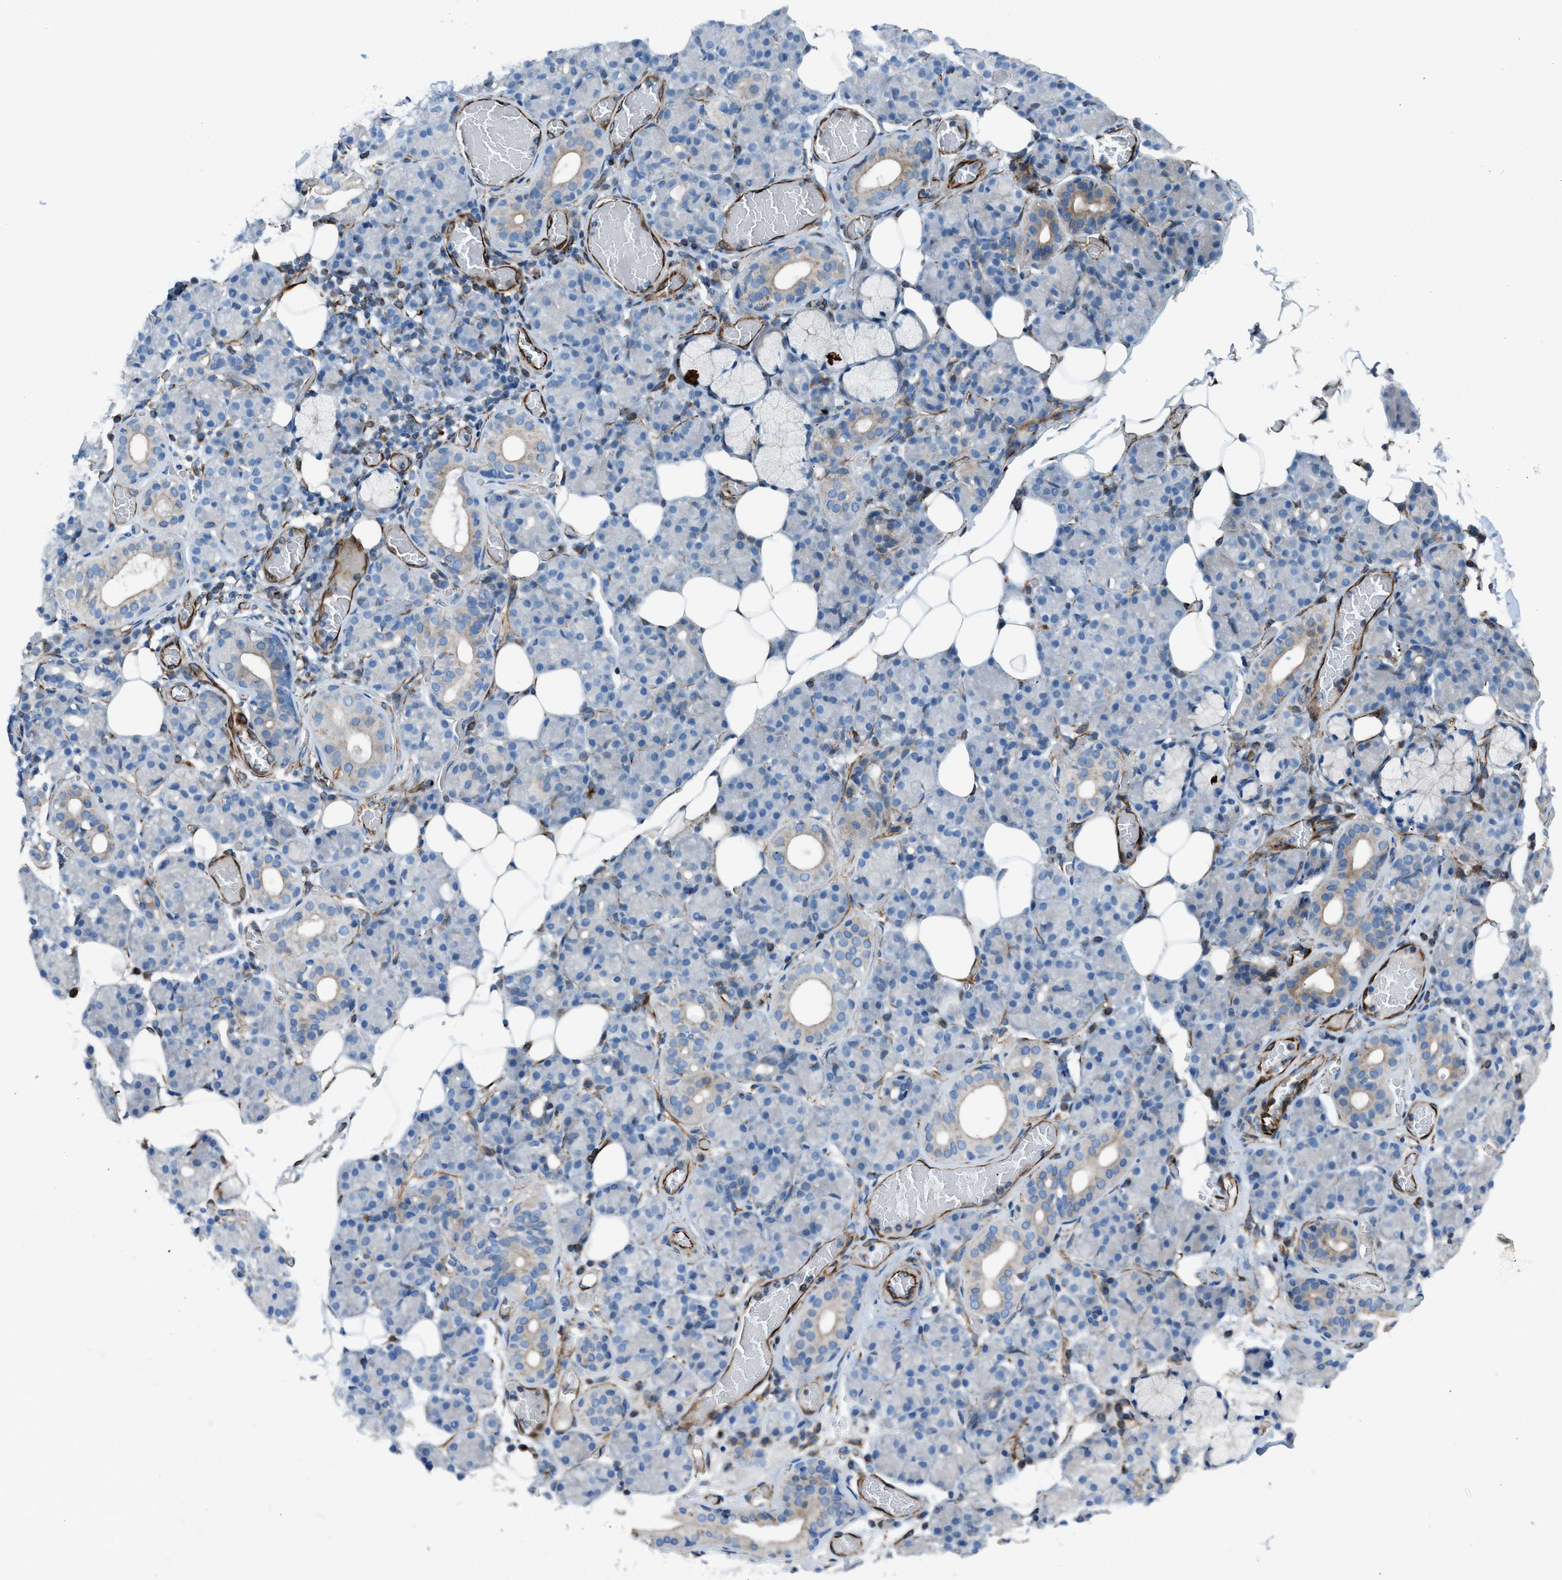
{"staining": {"intensity": "weak", "quantity": "<25%", "location": "cytoplasmic/membranous"}, "tissue": "salivary gland", "cell_type": "Glandular cells", "image_type": "normal", "snomed": [{"axis": "morphology", "description": "Normal tissue, NOS"}, {"axis": "topography", "description": "Salivary gland"}], "caption": "Immunohistochemistry (IHC) histopathology image of benign salivary gland: human salivary gland stained with DAB shows no significant protein staining in glandular cells.", "gene": "CABP7", "patient": {"sex": "male", "age": 63}}